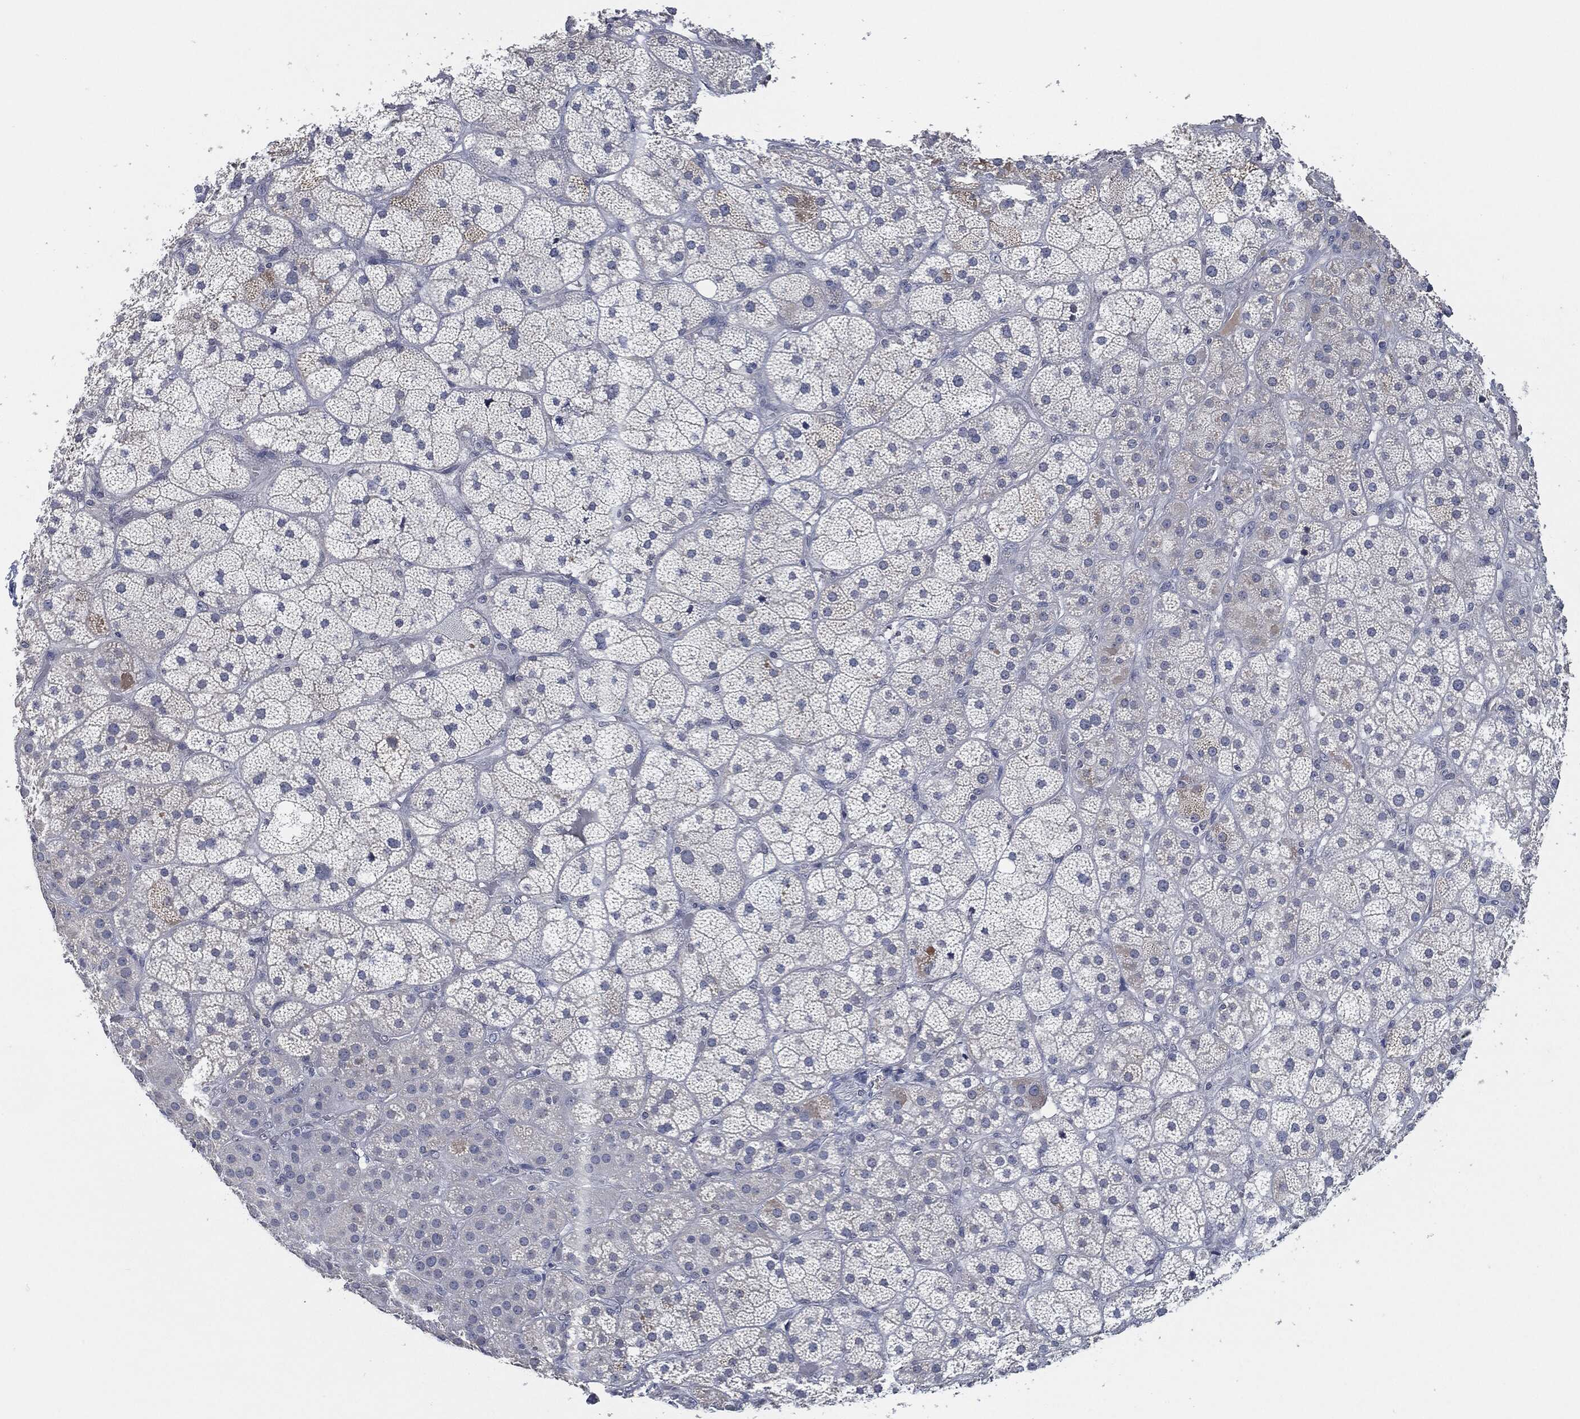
{"staining": {"intensity": "negative", "quantity": "none", "location": "none"}, "tissue": "adrenal gland", "cell_type": "Glandular cells", "image_type": "normal", "snomed": [{"axis": "morphology", "description": "Normal tissue, NOS"}, {"axis": "topography", "description": "Adrenal gland"}], "caption": "Histopathology image shows no protein staining in glandular cells of unremarkable adrenal gland.", "gene": "IL2RG", "patient": {"sex": "male", "age": 57}}